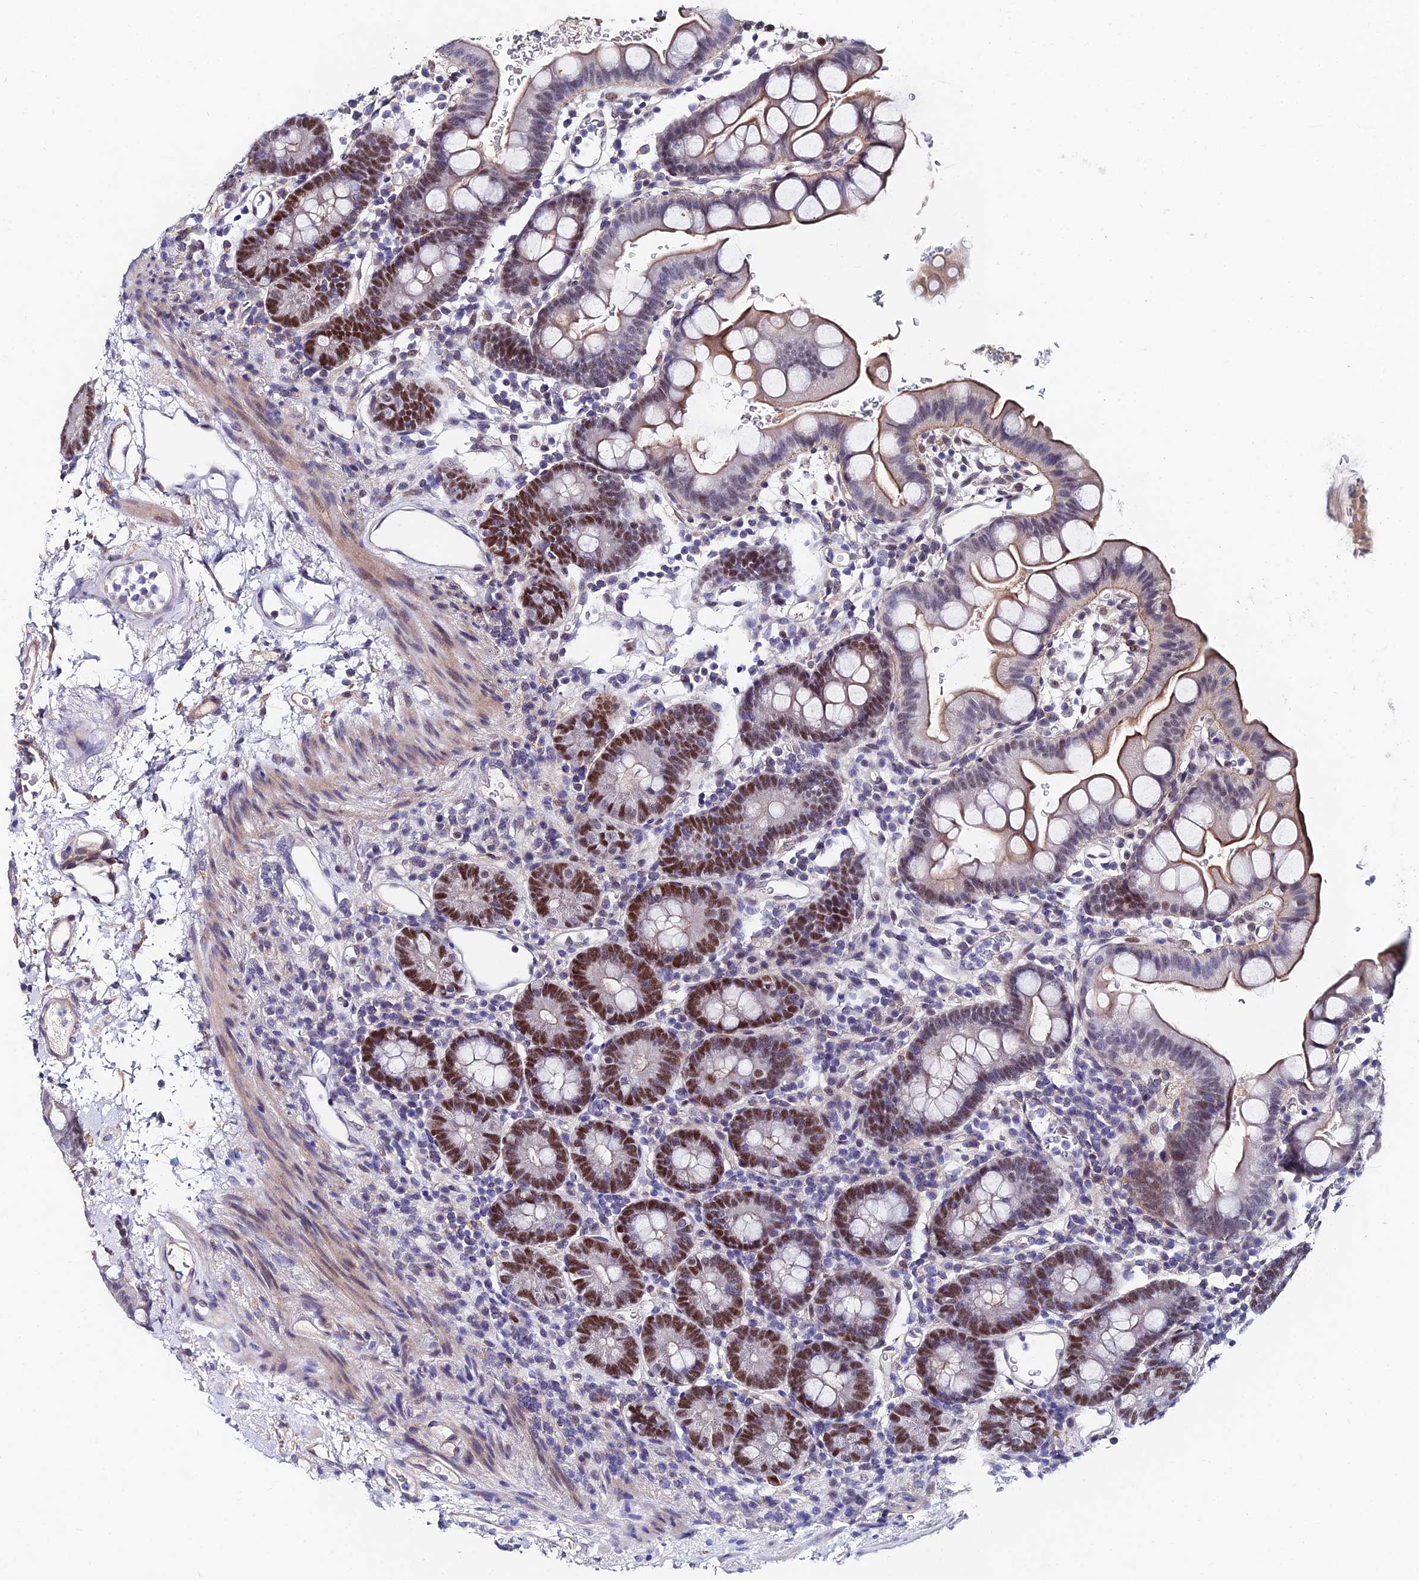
{"staining": {"intensity": "moderate", "quantity": "25%-75%", "location": "cytoplasmic/membranous,nuclear"}, "tissue": "small intestine", "cell_type": "Glandular cells", "image_type": "normal", "snomed": [{"axis": "morphology", "description": "Normal tissue, NOS"}, {"axis": "topography", "description": "Stomach, upper"}, {"axis": "topography", "description": "Stomach, lower"}, {"axis": "topography", "description": "Small intestine"}], "caption": "Immunohistochemistry micrograph of unremarkable small intestine stained for a protein (brown), which exhibits medium levels of moderate cytoplasmic/membranous,nuclear positivity in approximately 25%-75% of glandular cells.", "gene": "TRIM24", "patient": {"sex": "male", "age": 68}}